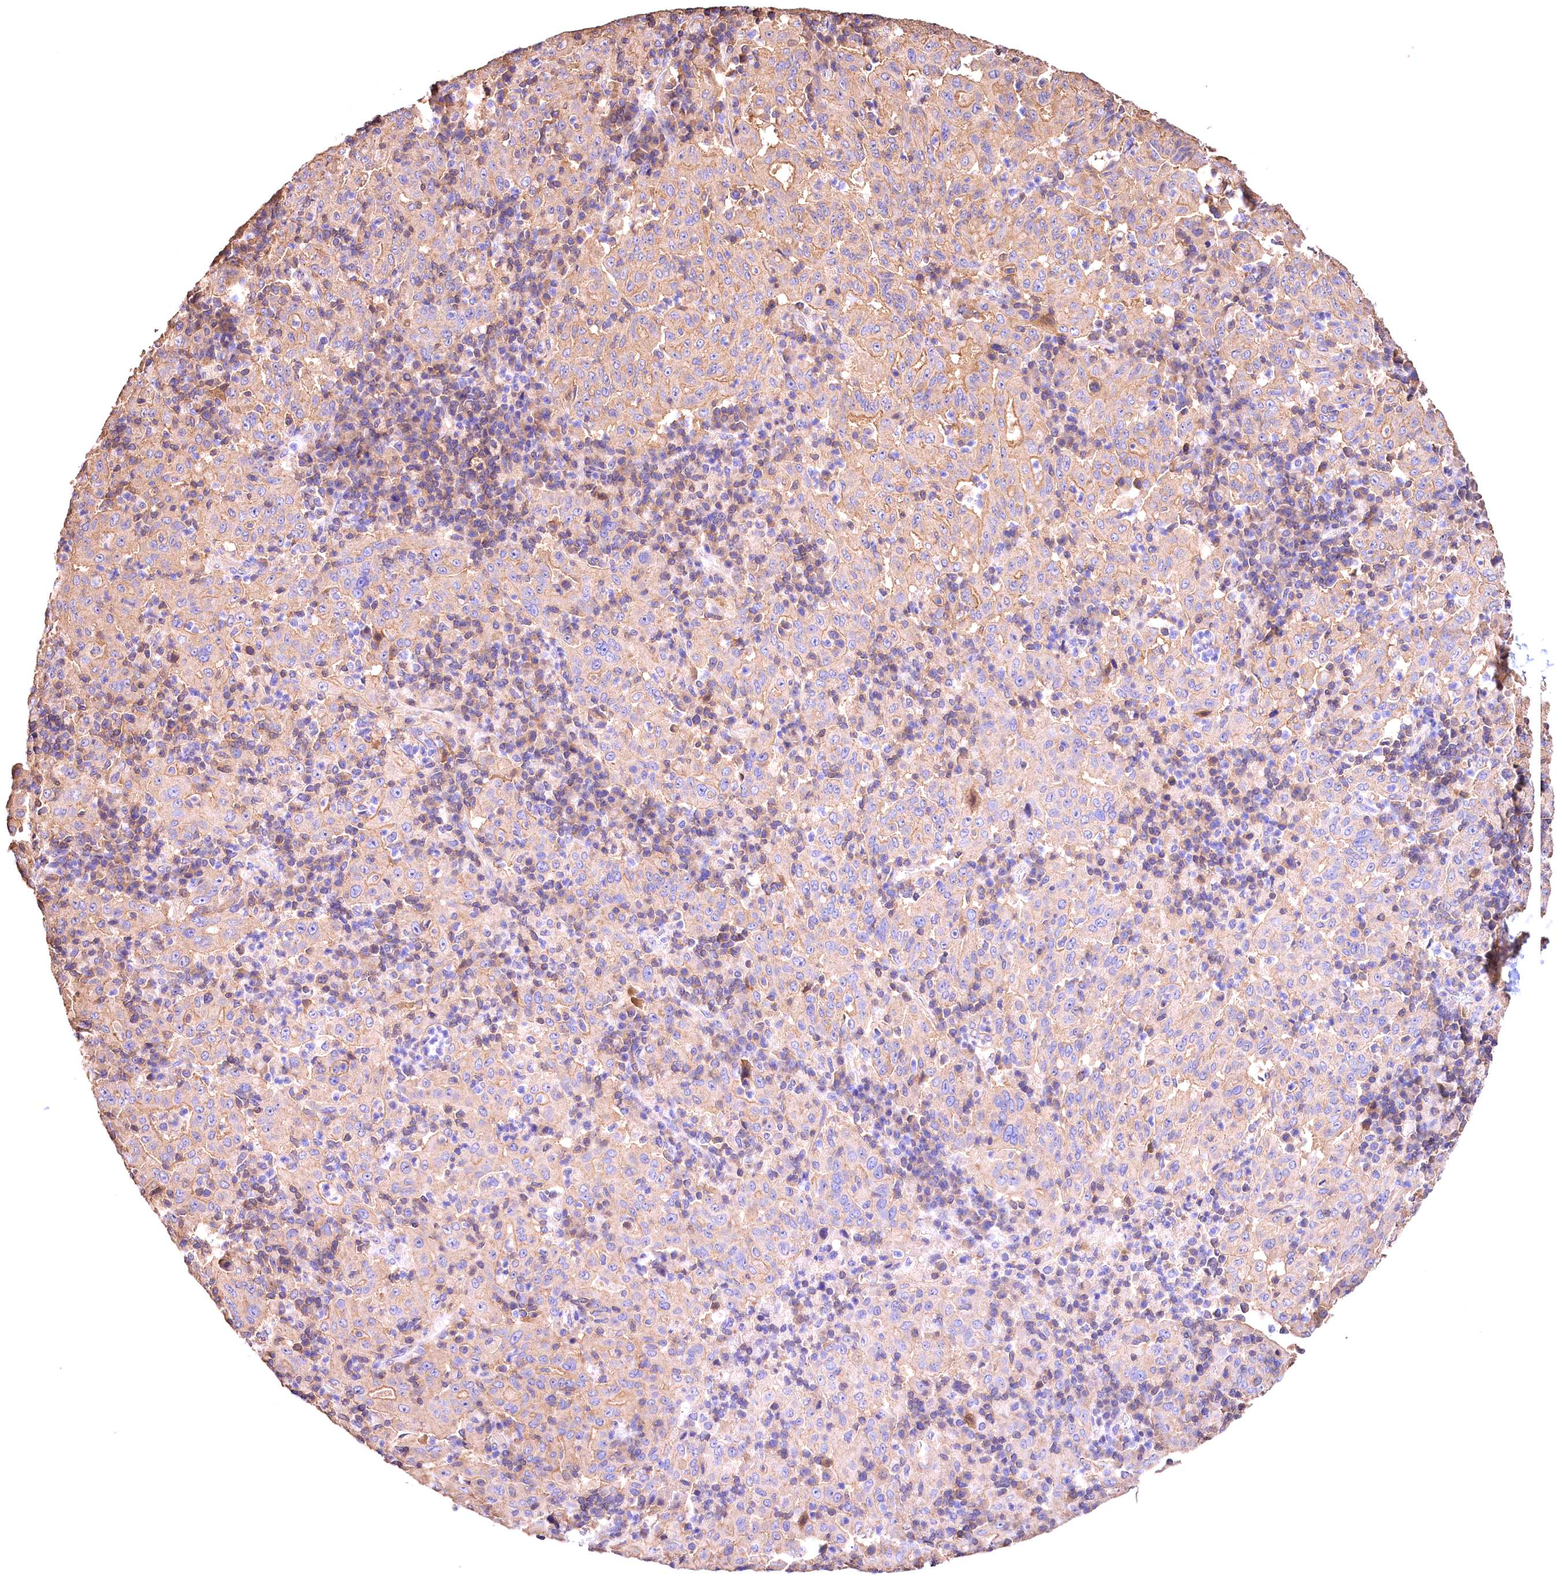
{"staining": {"intensity": "moderate", "quantity": "<25%", "location": "cytoplasmic/membranous"}, "tissue": "pancreatic cancer", "cell_type": "Tumor cells", "image_type": "cancer", "snomed": [{"axis": "morphology", "description": "Adenocarcinoma, NOS"}, {"axis": "topography", "description": "Pancreas"}], "caption": "Immunohistochemical staining of human adenocarcinoma (pancreatic) exhibits moderate cytoplasmic/membranous protein positivity in approximately <25% of tumor cells.", "gene": "OAS3", "patient": {"sex": "male", "age": 63}}